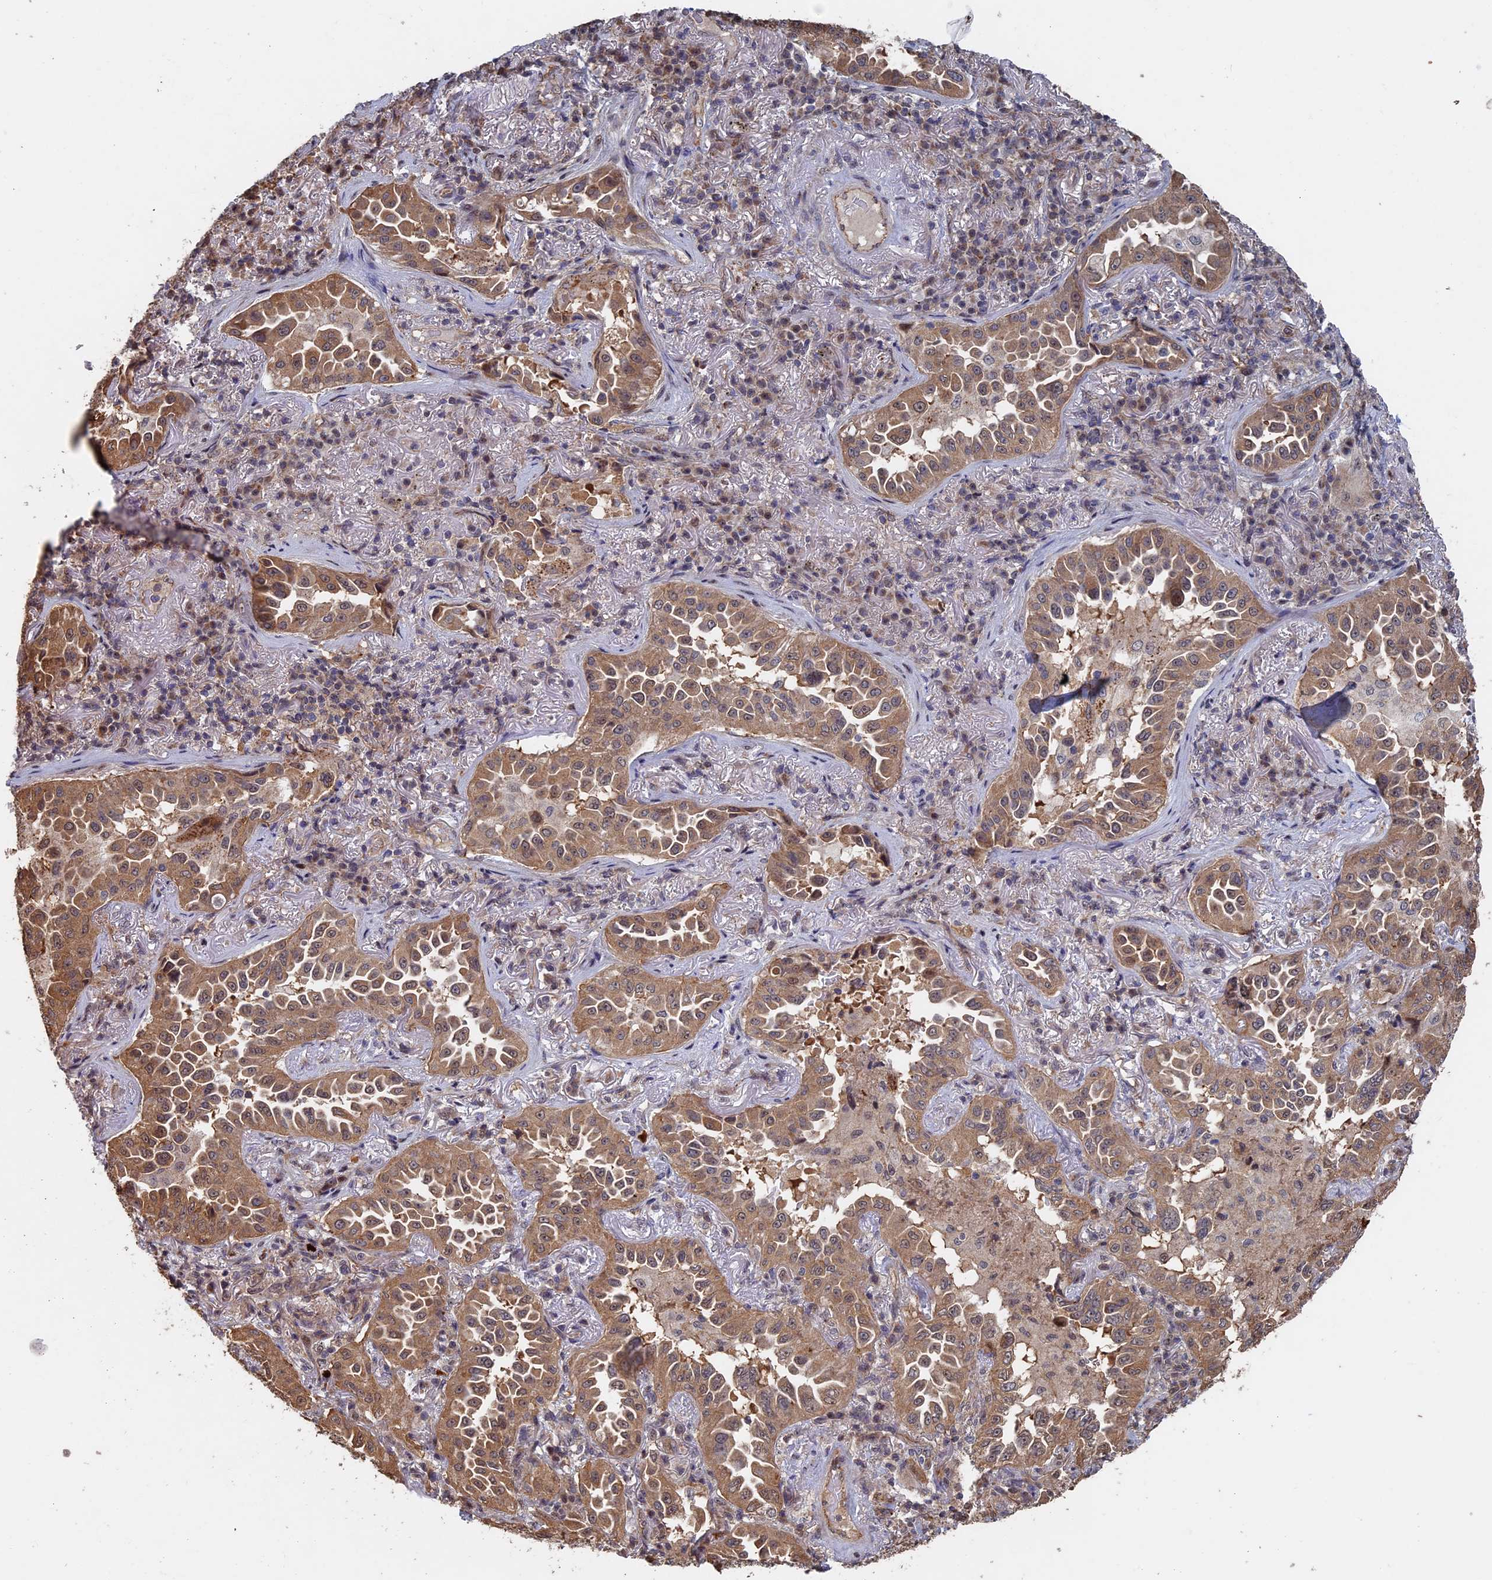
{"staining": {"intensity": "moderate", "quantity": ">75%", "location": "cytoplasmic/membranous"}, "tissue": "lung cancer", "cell_type": "Tumor cells", "image_type": "cancer", "snomed": [{"axis": "morphology", "description": "Adenocarcinoma, NOS"}, {"axis": "topography", "description": "Lung"}], "caption": "Immunohistochemical staining of lung adenocarcinoma displays medium levels of moderate cytoplasmic/membranous protein staining in about >75% of tumor cells. (brown staining indicates protein expression, while blue staining denotes nuclei).", "gene": "KIAA1328", "patient": {"sex": "female", "age": 69}}